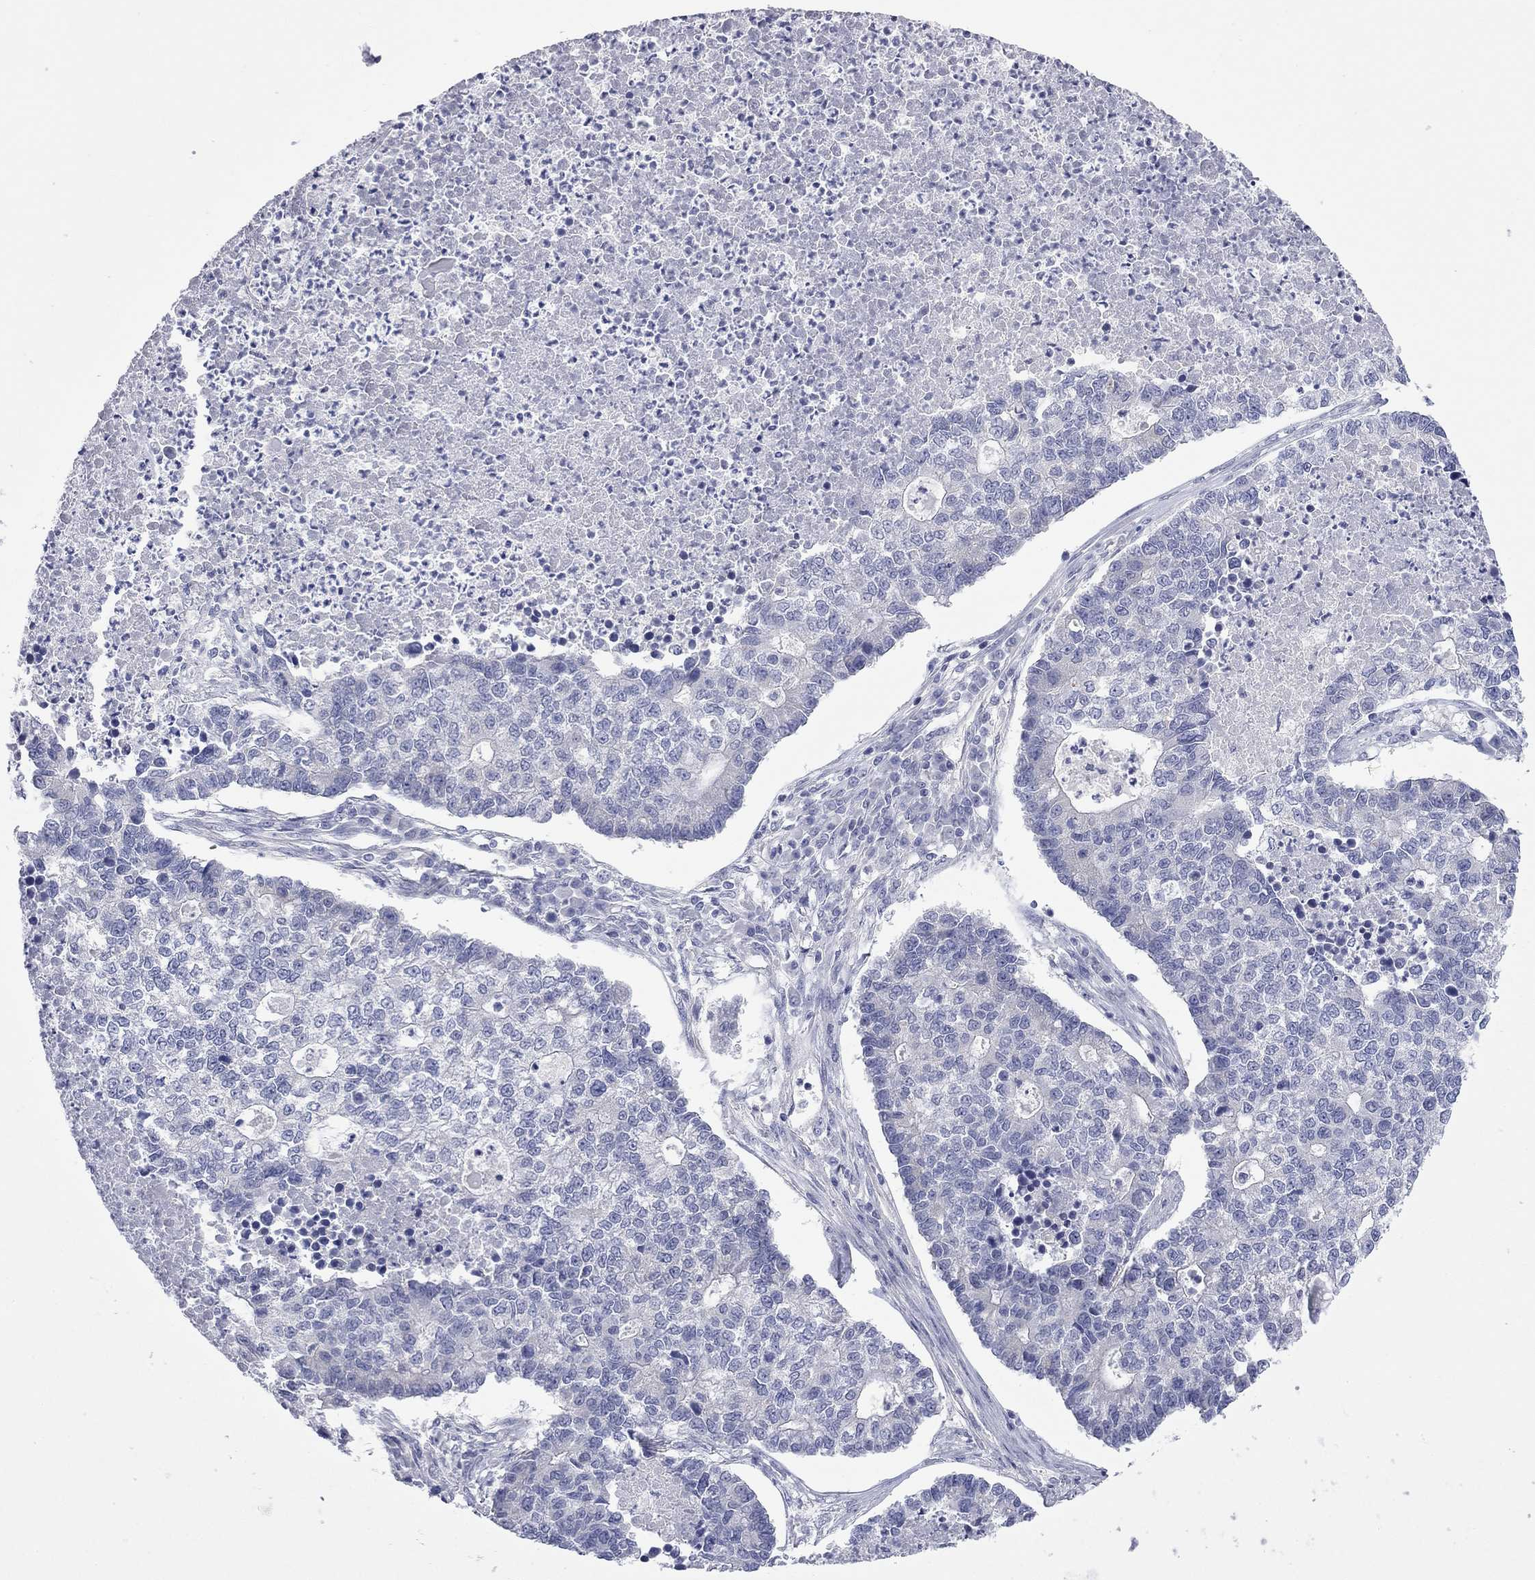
{"staining": {"intensity": "negative", "quantity": "none", "location": "none"}, "tissue": "lung cancer", "cell_type": "Tumor cells", "image_type": "cancer", "snomed": [{"axis": "morphology", "description": "Adenocarcinoma, NOS"}, {"axis": "topography", "description": "Lung"}], "caption": "Tumor cells show no significant protein positivity in lung adenocarcinoma.", "gene": "ABCB4", "patient": {"sex": "male", "age": 57}}